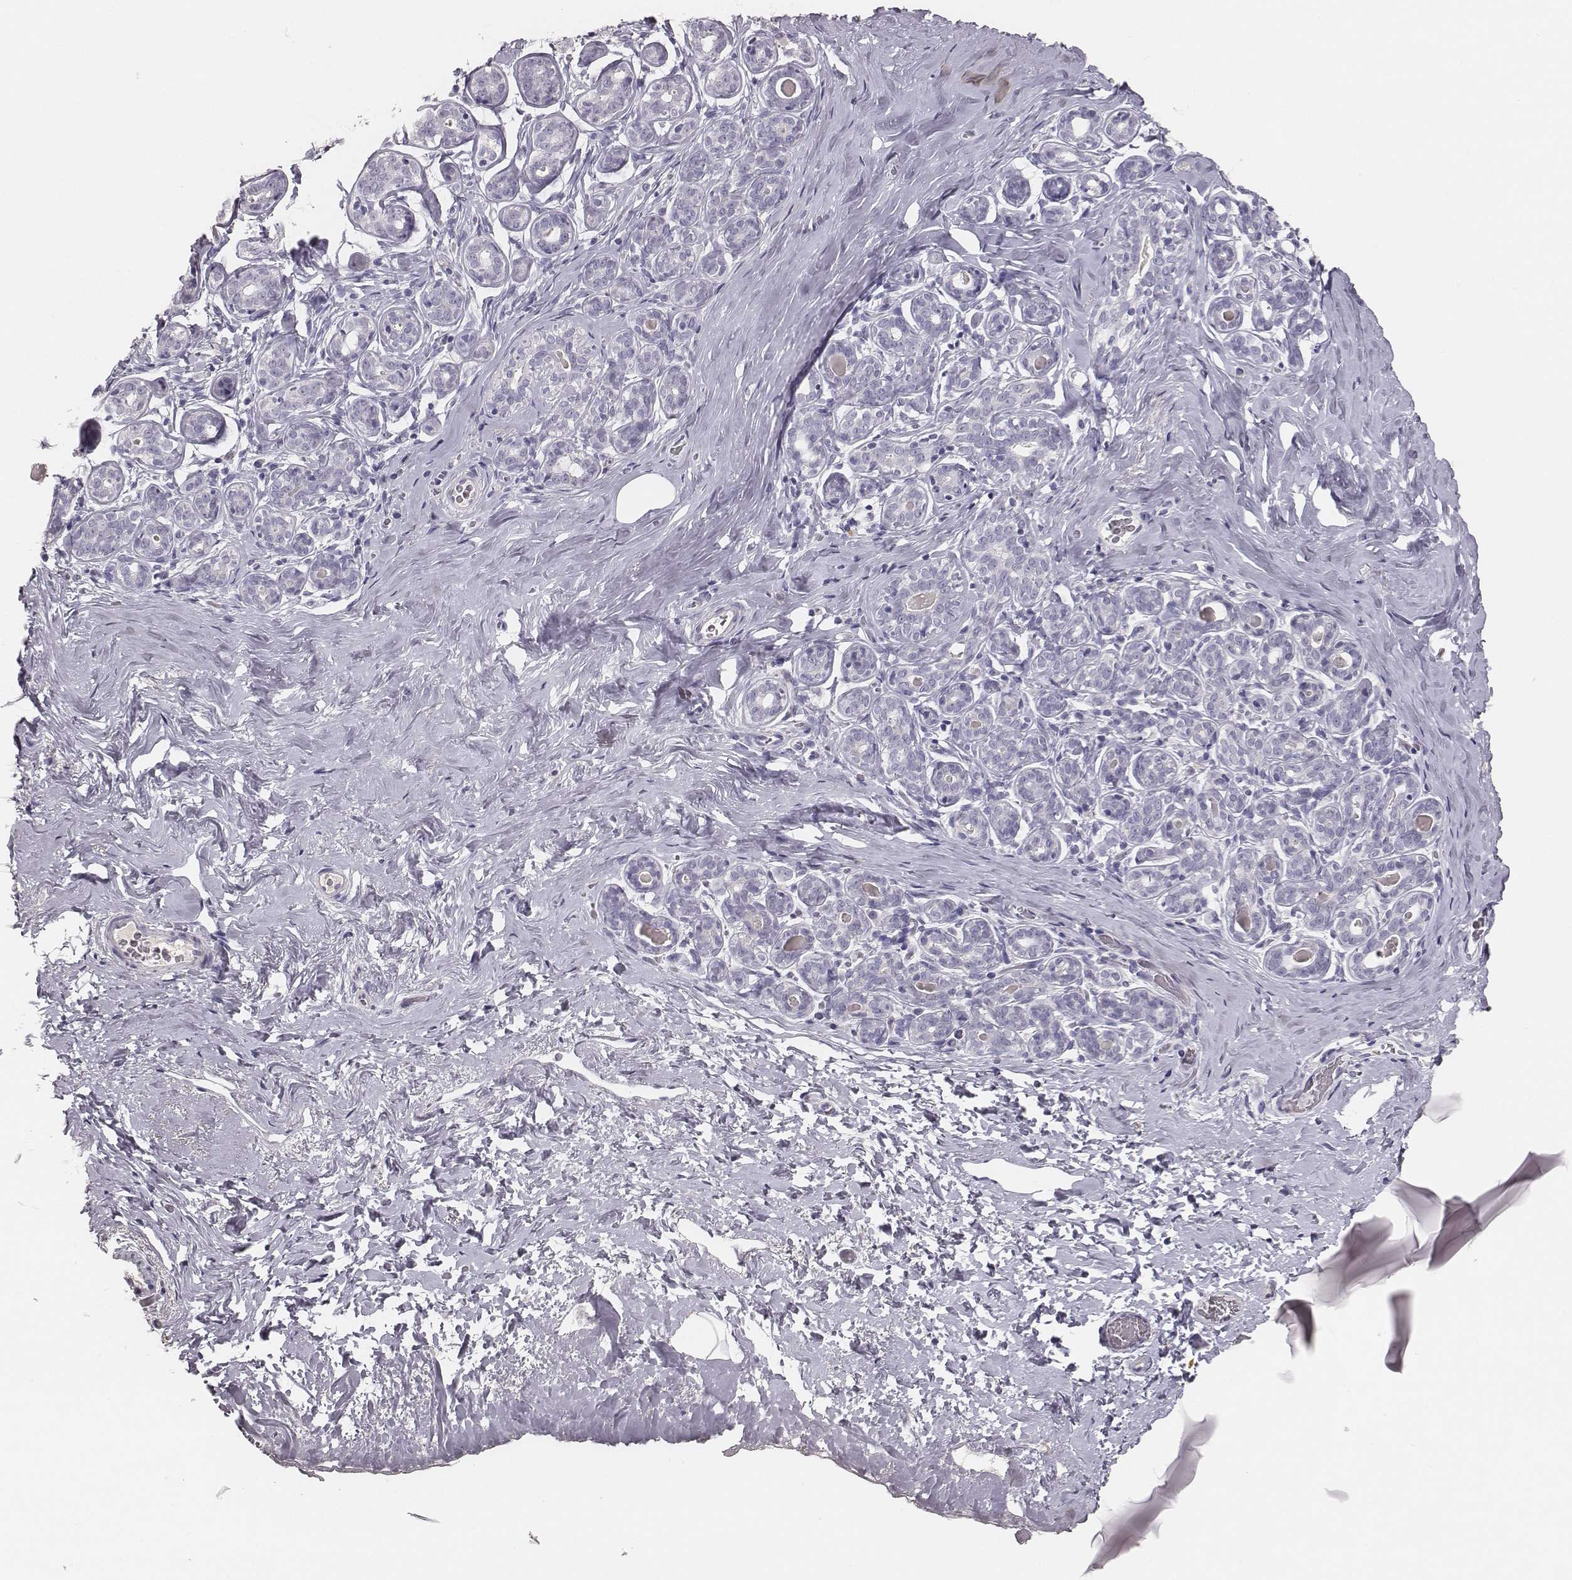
{"staining": {"intensity": "negative", "quantity": "none", "location": "none"}, "tissue": "breast", "cell_type": "Adipocytes", "image_type": "normal", "snomed": [{"axis": "morphology", "description": "Normal tissue, NOS"}, {"axis": "topography", "description": "Skin"}, {"axis": "topography", "description": "Breast"}], "caption": "DAB (3,3'-diaminobenzidine) immunohistochemical staining of benign human breast exhibits no significant positivity in adipocytes.", "gene": "MYH6", "patient": {"sex": "female", "age": 43}}